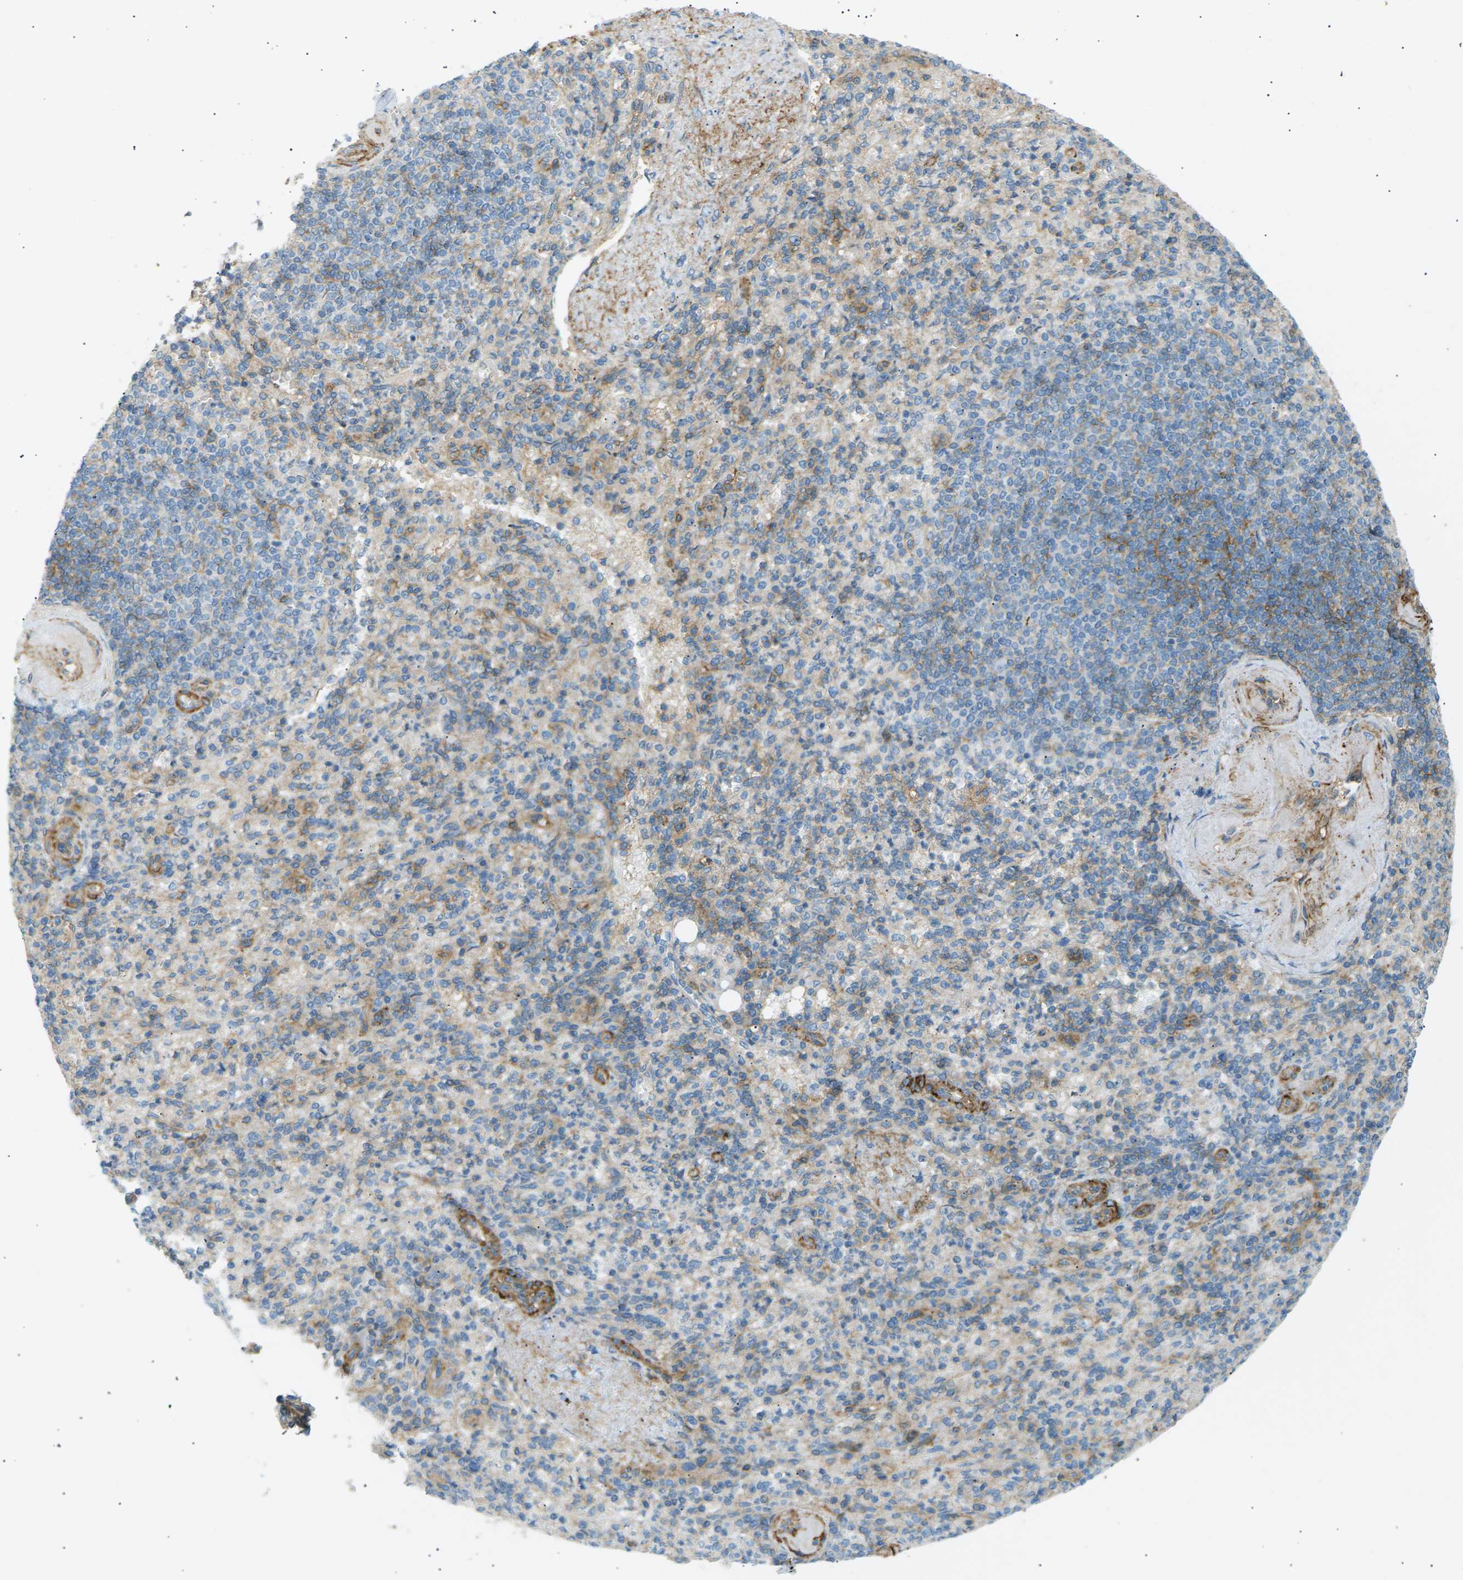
{"staining": {"intensity": "moderate", "quantity": "<25%", "location": "cytoplasmic/membranous"}, "tissue": "spleen", "cell_type": "Cells in red pulp", "image_type": "normal", "snomed": [{"axis": "morphology", "description": "Normal tissue, NOS"}, {"axis": "topography", "description": "Spleen"}], "caption": "IHC of normal human spleen reveals low levels of moderate cytoplasmic/membranous staining in about <25% of cells in red pulp.", "gene": "ATP2B4", "patient": {"sex": "female", "age": 74}}